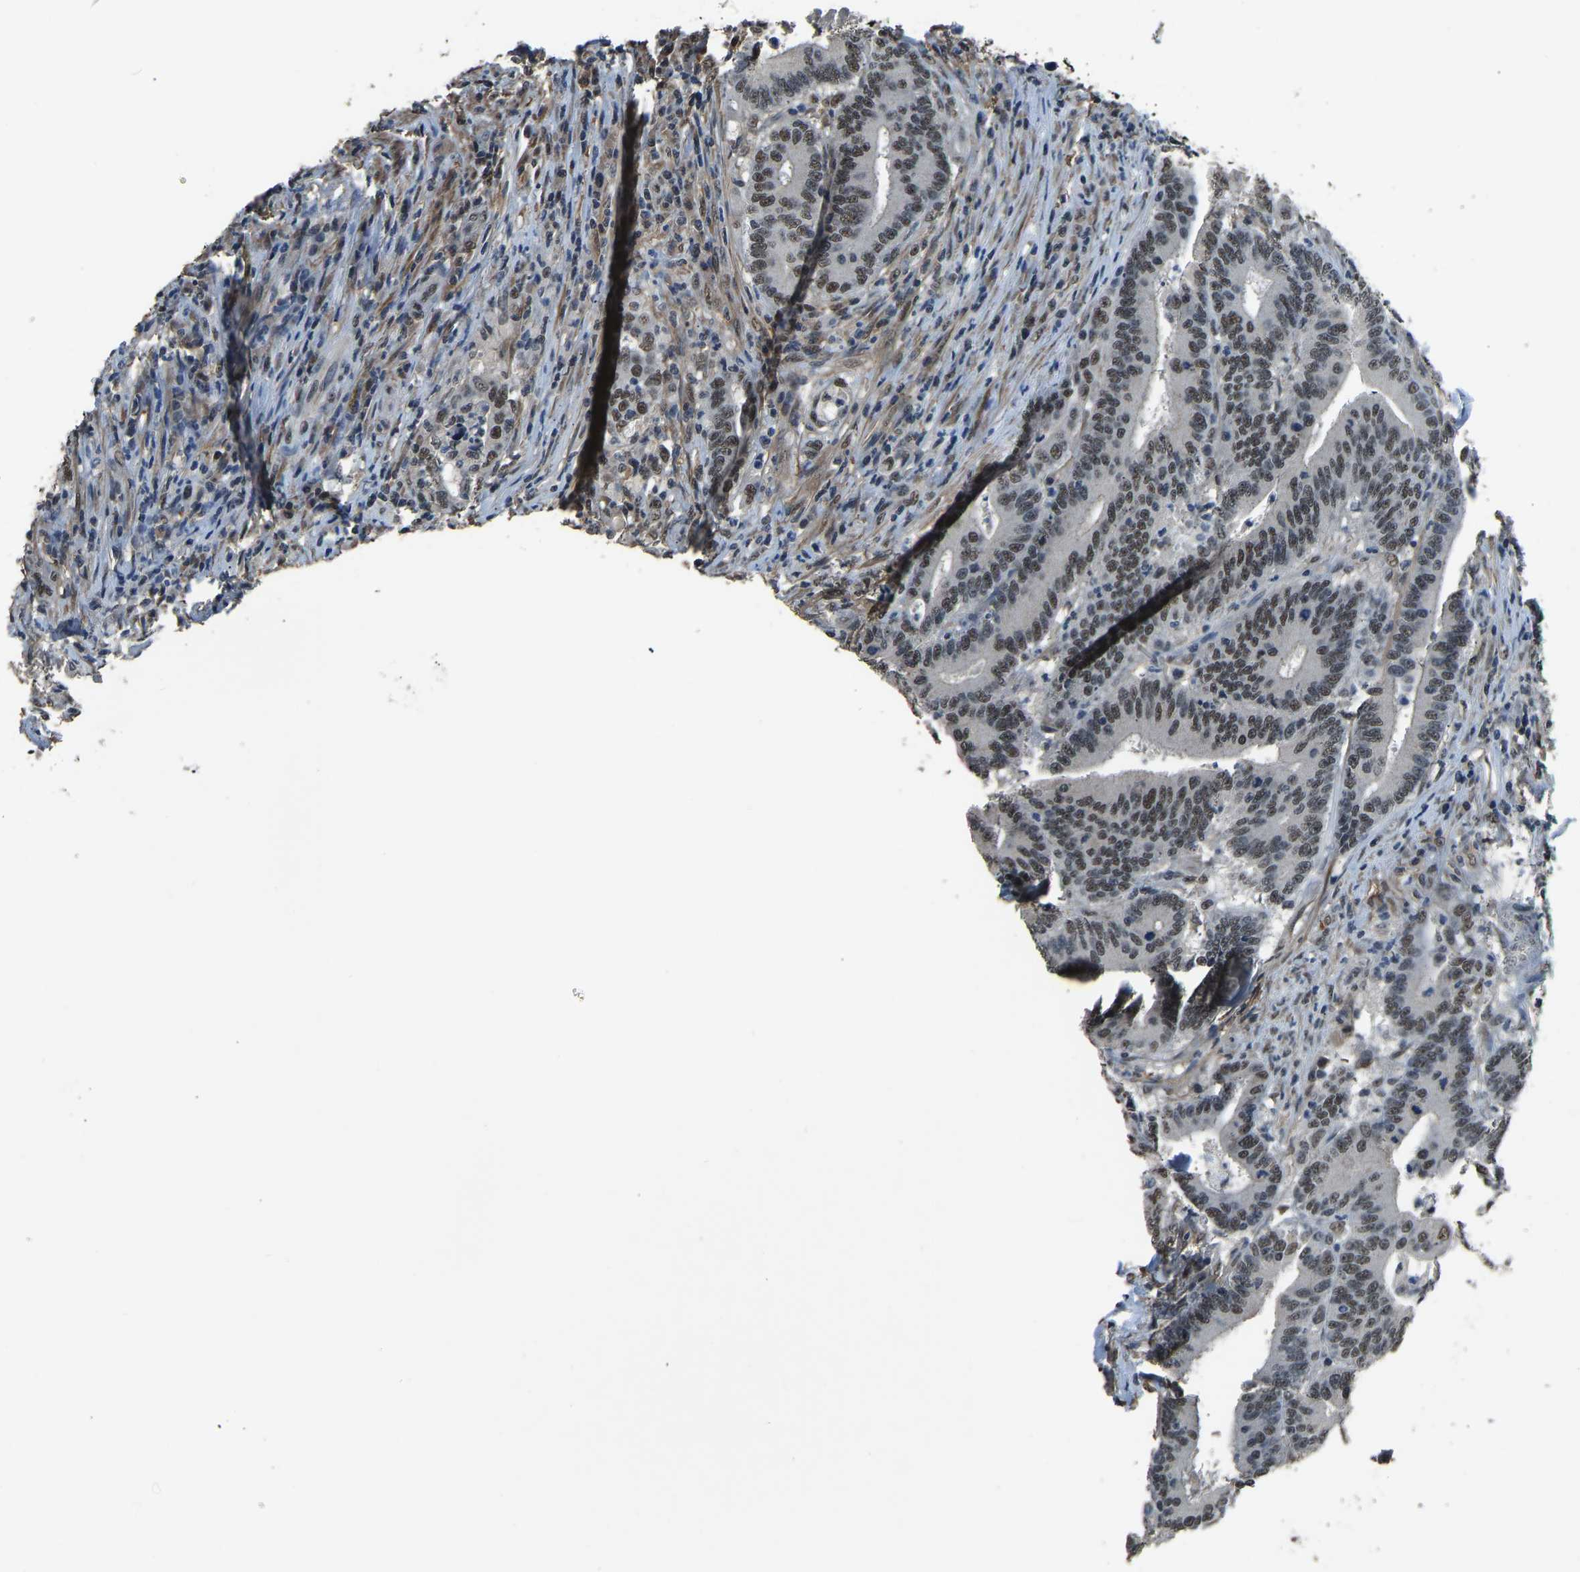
{"staining": {"intensity": "moderate", "quantity": ">75%", "location": "nuclear"}, "tissue": "colorectal cancer", "cell_type": "Tumor cells", "image_type": "cancer", "snomed": [{"axis": "morphology", "description": "Adenocarcinoma, NOS"}, {"axis": "topography", "description": "Colon"}], "caption": "Immunohistochemical staining of human colorectal adenocarcinoma exhibits medium levels of moderate nuclear protein positivity in approximately >75% of tumor cells.", "gene": "TOX4", "patient": {"sex": "female", "age": 66}}